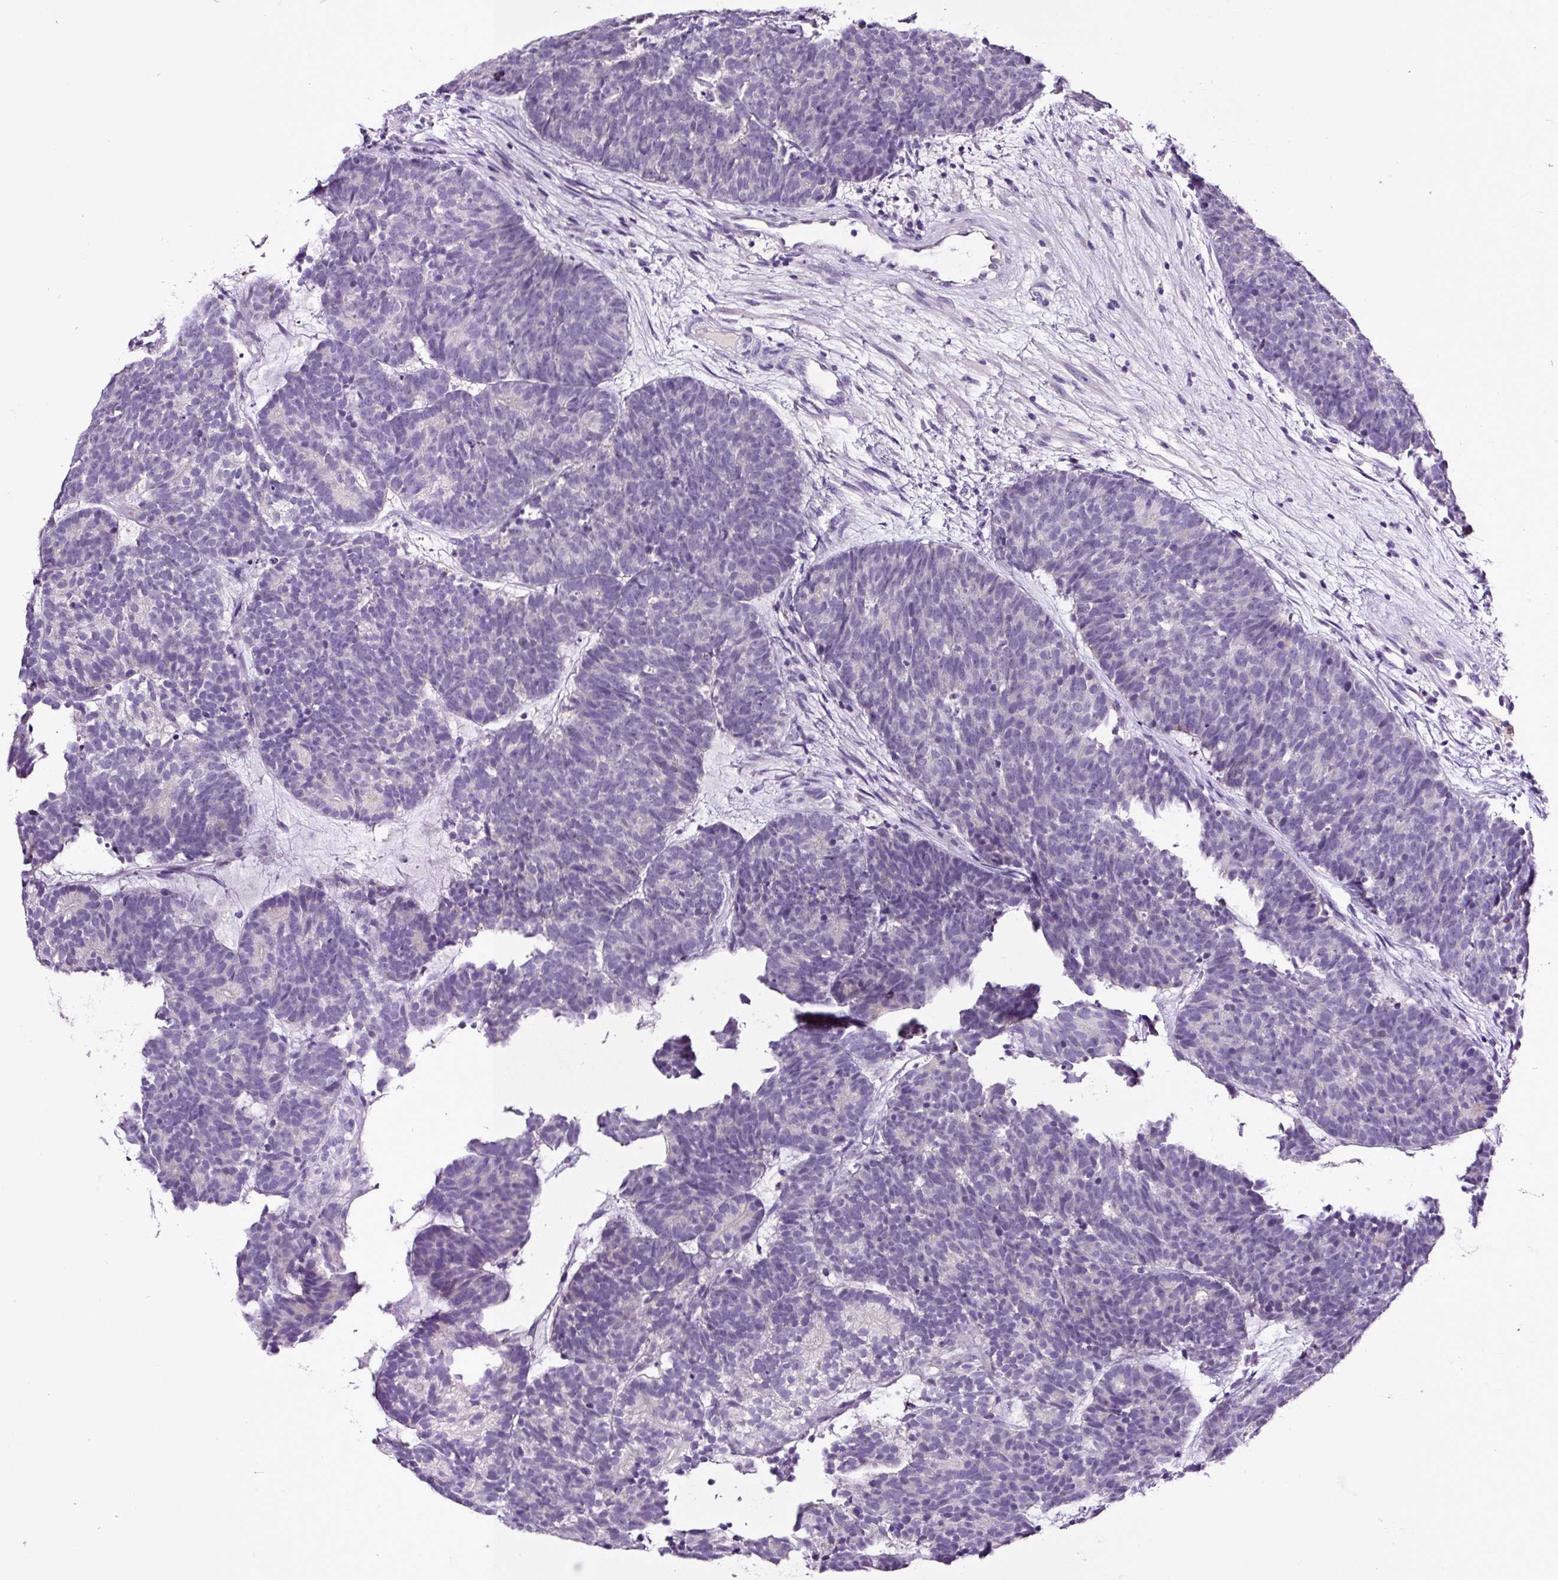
{"staining": {"intensity": "negative", "quantity": "none", "location": "none"}, "tissue": "head and neck cancer", "cell_type": "Tumor cells", "image_type": "cancer", "snomed": [{"axis": "morphology", "description": "Adenocarcinoma, NOS"}, {"axis": "topography", "description": "Head-Neck"}], "caption": "High magnification brightfield microscopy of adenocarcinoma (head and neck) stained with DAB (brown) and counterstained with hematoxylin (blue): tumor cells show no significant expression.", "gene": "SP8", "patient": {"sex": "female", "age": 81}}